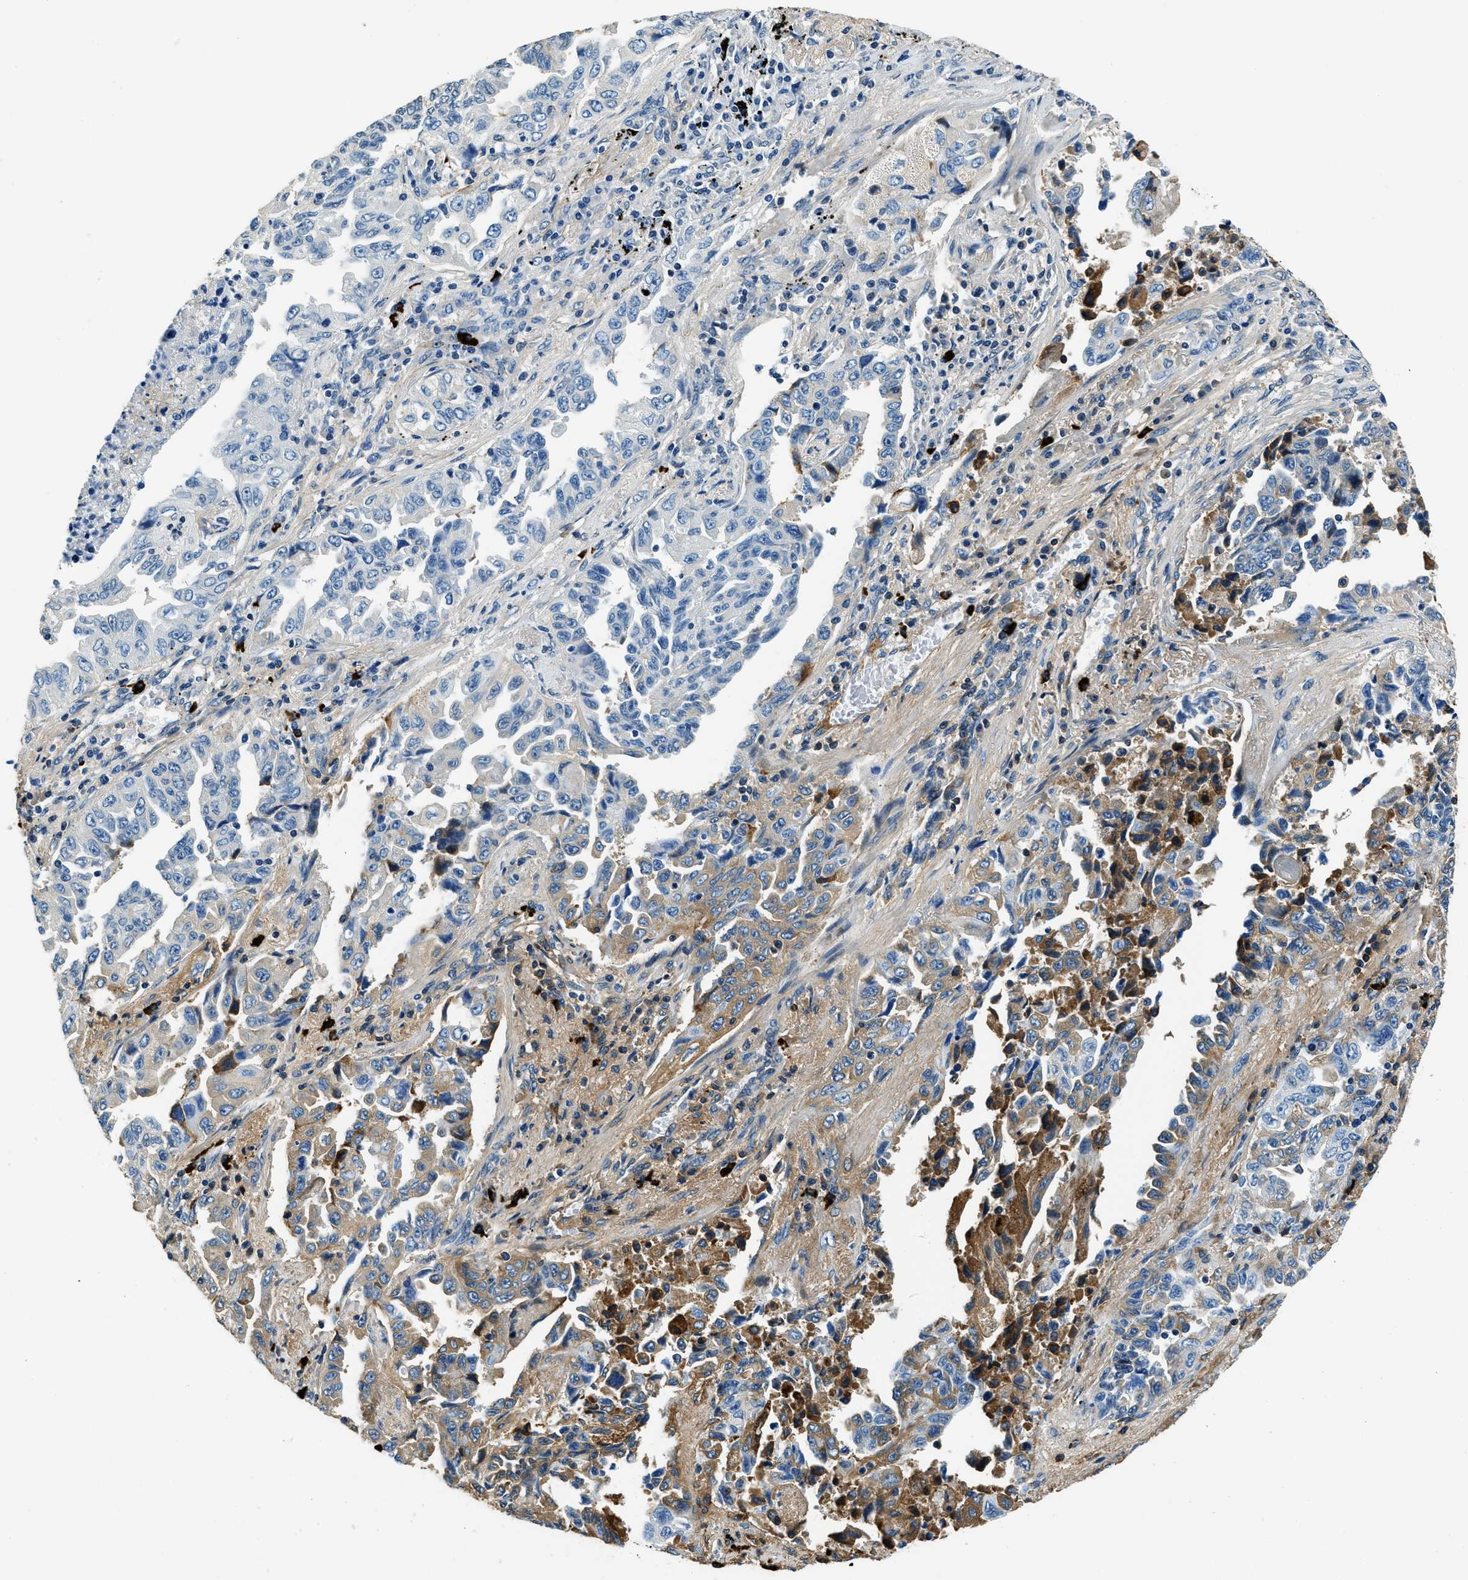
{"staining": {"intensity": "negative", "quantity": "none", "location": "none"}, "tissue": "lung cancer", "cell_type": "Tumor cells", "image_type": "cancer", "snomed": [{"axis": "morphology", "description": "Adenocarcinoma, NOS"}, {"axis": "topography", "description": "Lung"}], "caption": "This histopathology image is of lung cancer stained with immunohistochemistry (IHC) to label a protein in brown with the nuclei are counter-stained blue. There is no expression in tumor cells.", "gene": "TMEM186", "patient": {"sex": "female", "age": 51}}